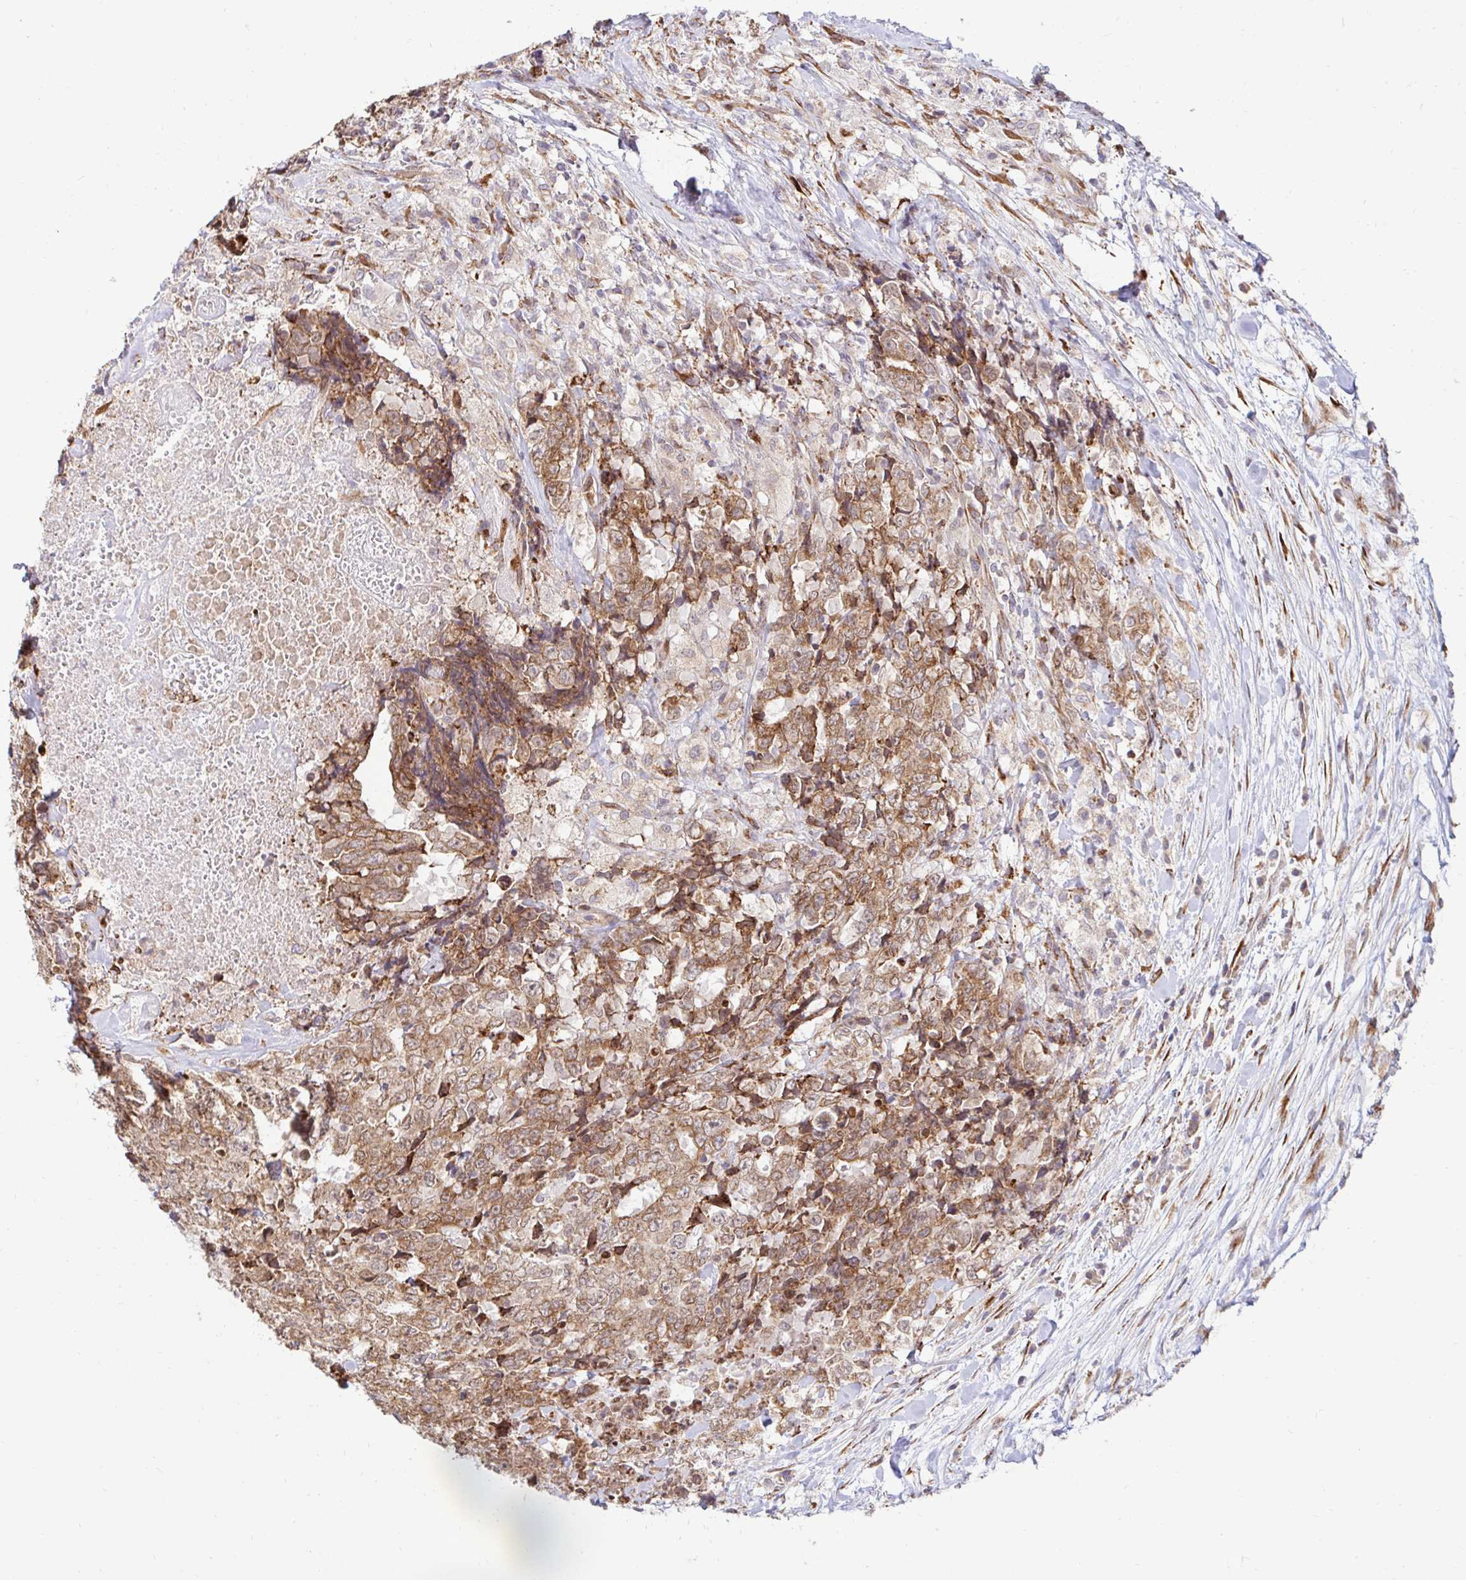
{"staining": {"intensity": "moderate", "quantity": ">75%", "location": "cytoplasmic/membranous"}, "tissue": "testis cancer", "cell_type": "Tumor cells", "image_type": "cancer", "snomed": [{"axis": "morphology", "description": "Carcinoma, Embryonal, NOS"}, {"axis": "topography", "description": "Testis"}], "caption": "Protein staining shows moderate cytoplasmic/membranous expression in about >75% of tumor cells in testis cancer. (DAB (3,3'-diaminobenzidine) IHC, brown staining for protein, blue staining for nuclei).", "gene": "HPS1", "patient": {"sex": "male", "age": 24}}